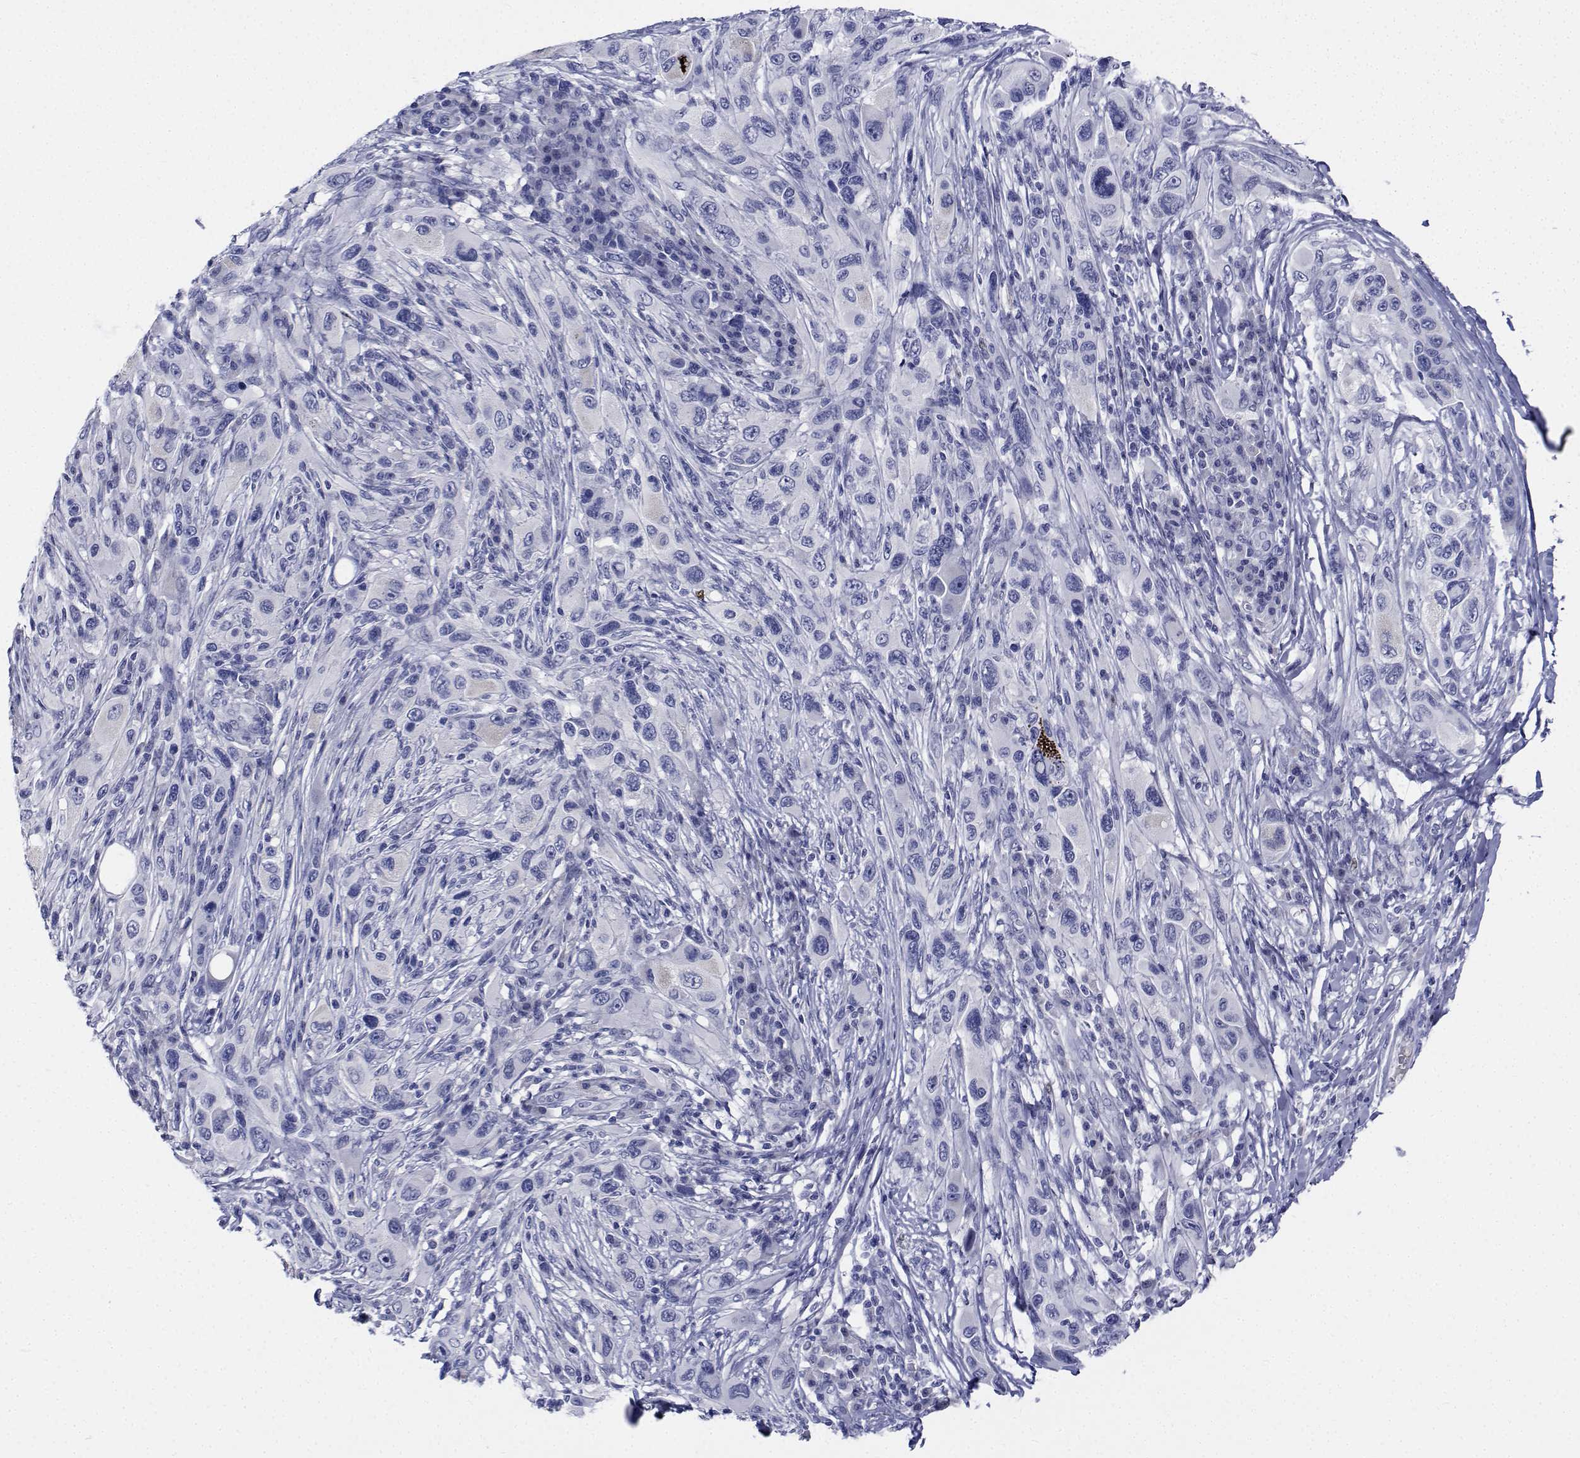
{"staining": {"intensity": "negative", "quantity": "none", "location": "none"}, "tissue": "melanoma", "cell_type": "Tumor cells", "image_type": "cancer", "snomed": [{"axis": "morphology", "description": "Malignant melanoma, NOS"}, {"axis": "topography", "description": "Skin"}], "caption": "A histopathology image of human malignant melanoma is negative for staining in tumor cells. Brightfield microscopy of IHC stained with DAB (3,3'-diaminobenzidine) (brown) and hematoxylin (blue), captured at high magnification.", "gene": "PLXNA4", "patient": {"sex": "male", "age": 53}}